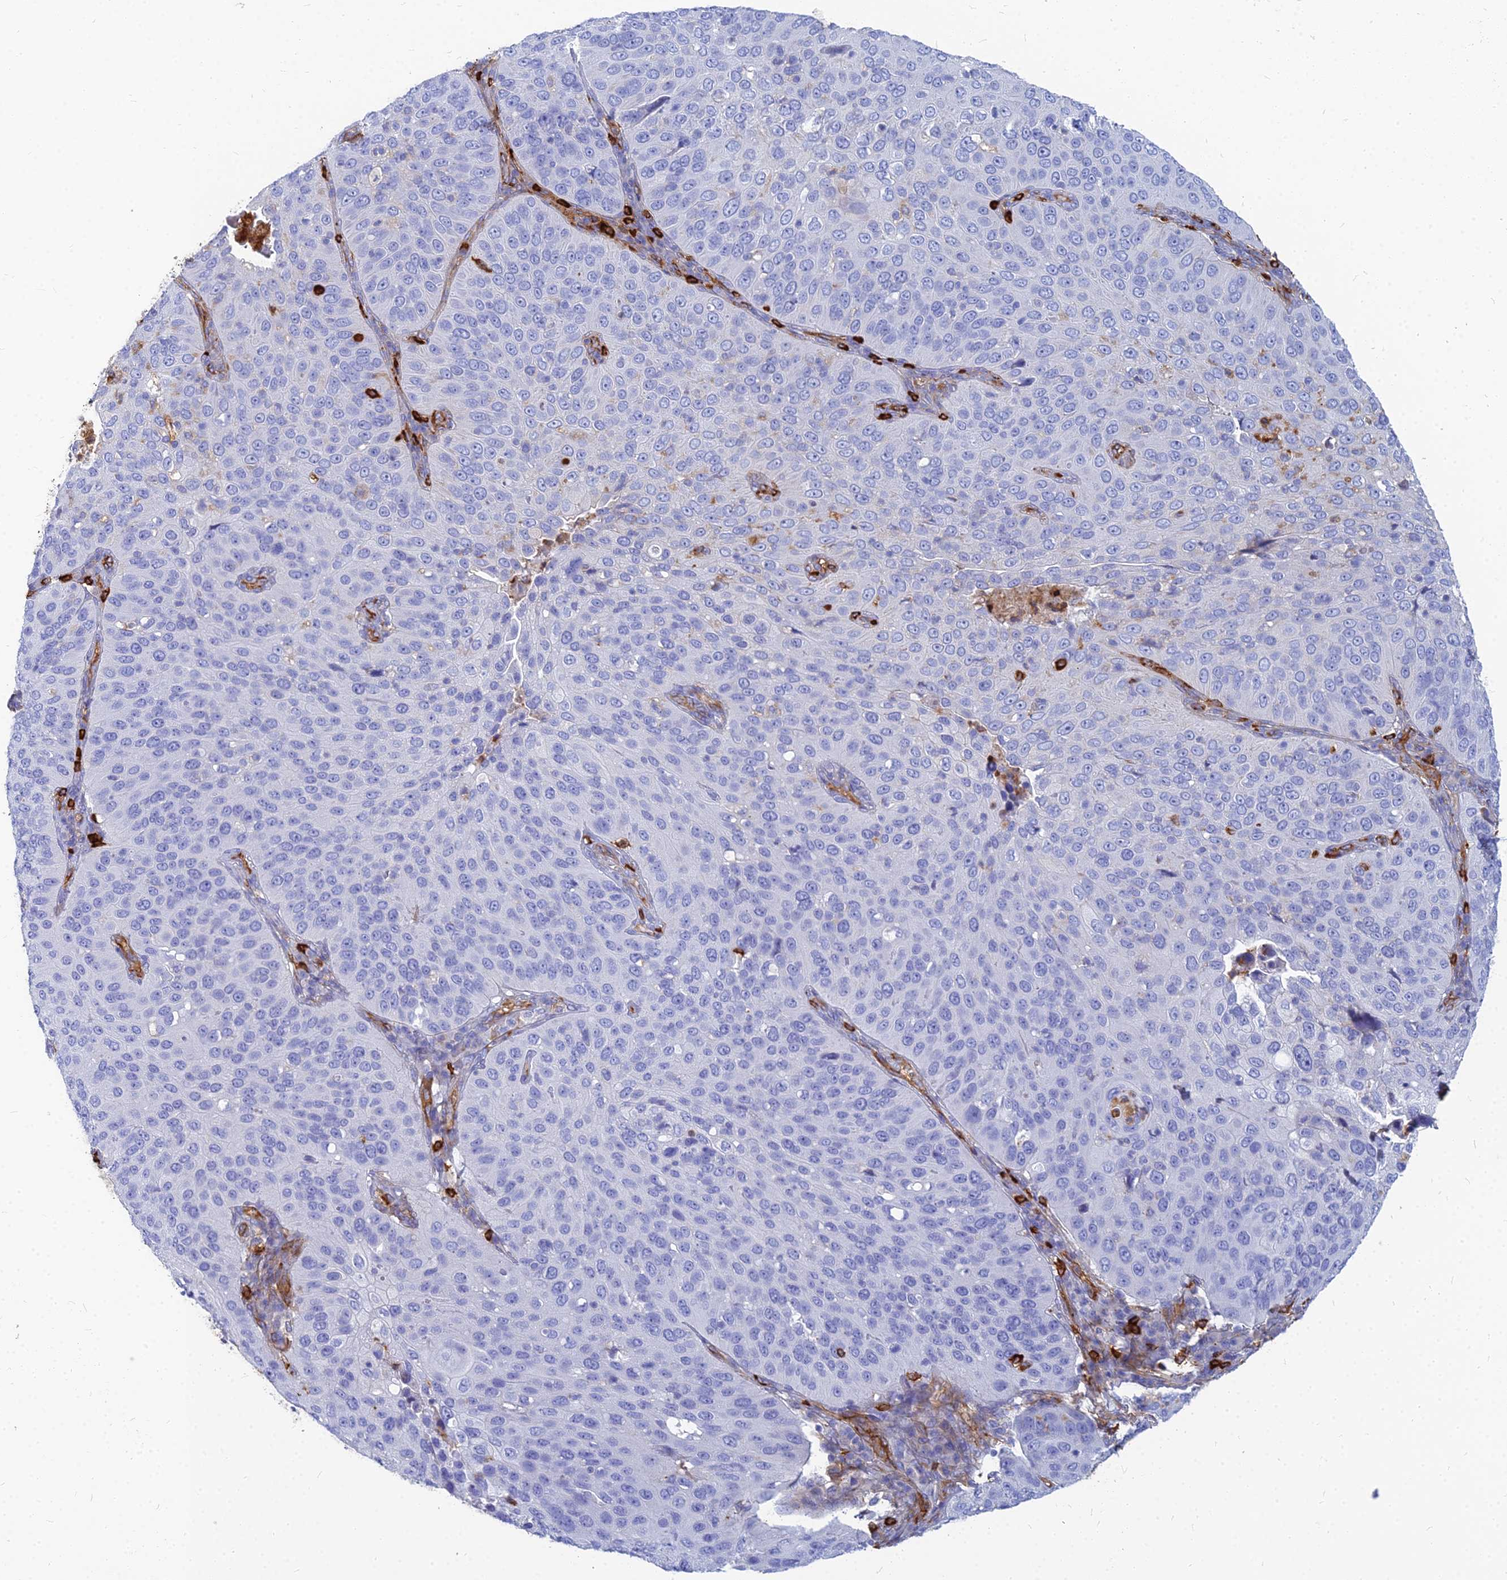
{"staining": {"intensity": "negative", "quantity": "none", "location": "none"}, "tissue": "cervical cancer", "cell_type": "Tumor cells", "image_type": "cancer", "snomed": [{"axis": "morphology", "description": "Squamous cell carcinoma, NOS"}, {"axis": "topography", "description": "Cervix"}], "caption": "Protein analysis of squamous cell carcinoma (cervical) exhibits no significant positivity in tumor cells.", "gene": "VAT1", "patient": {"sex": "female", "age": 36}}